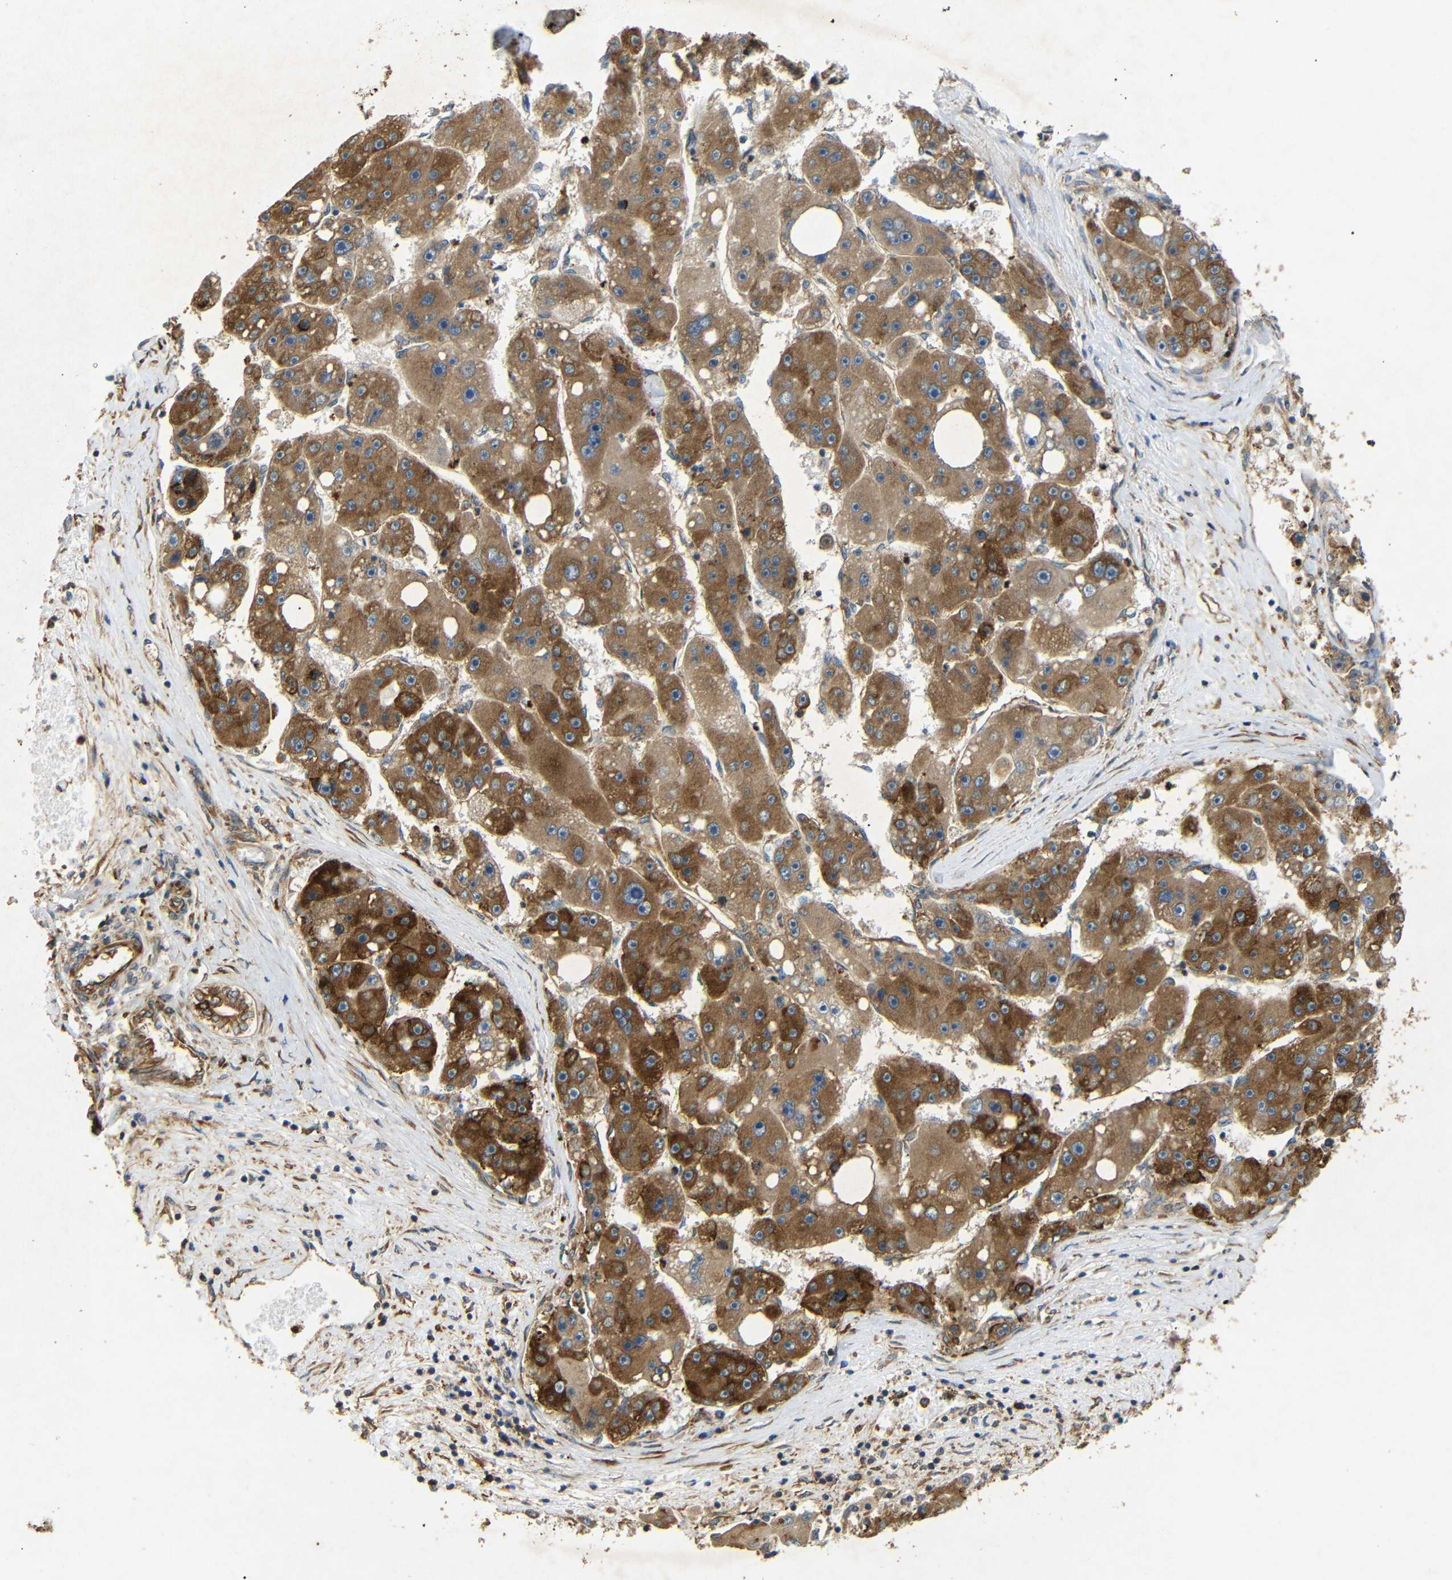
{"staining": {"intensity": "moderate", "quantity": ">75%", "location": "cytoplasmic/membranous"}, "tissue": "liver cancer", "cell_type": "Tumor cells", "image_type": "cancer", "snomed": [{"axis": "morphology", "description": "Carcinoma, Hepatocellular, NOS"}, {"axis": "topography", "description": "Liver"}], "caption": "Immunohistochemistry image of neoplastic tissue: liver cancer stained using immunohistochemistry demonstrates medium levels of moderate protein expression localized specifically in the cytoplasmic/membranous of tumor cells, appearing as a cytoplasmic/membranous brown color.", "gene": "BTF3", "patient": {"sex": "female", "age": 61}}